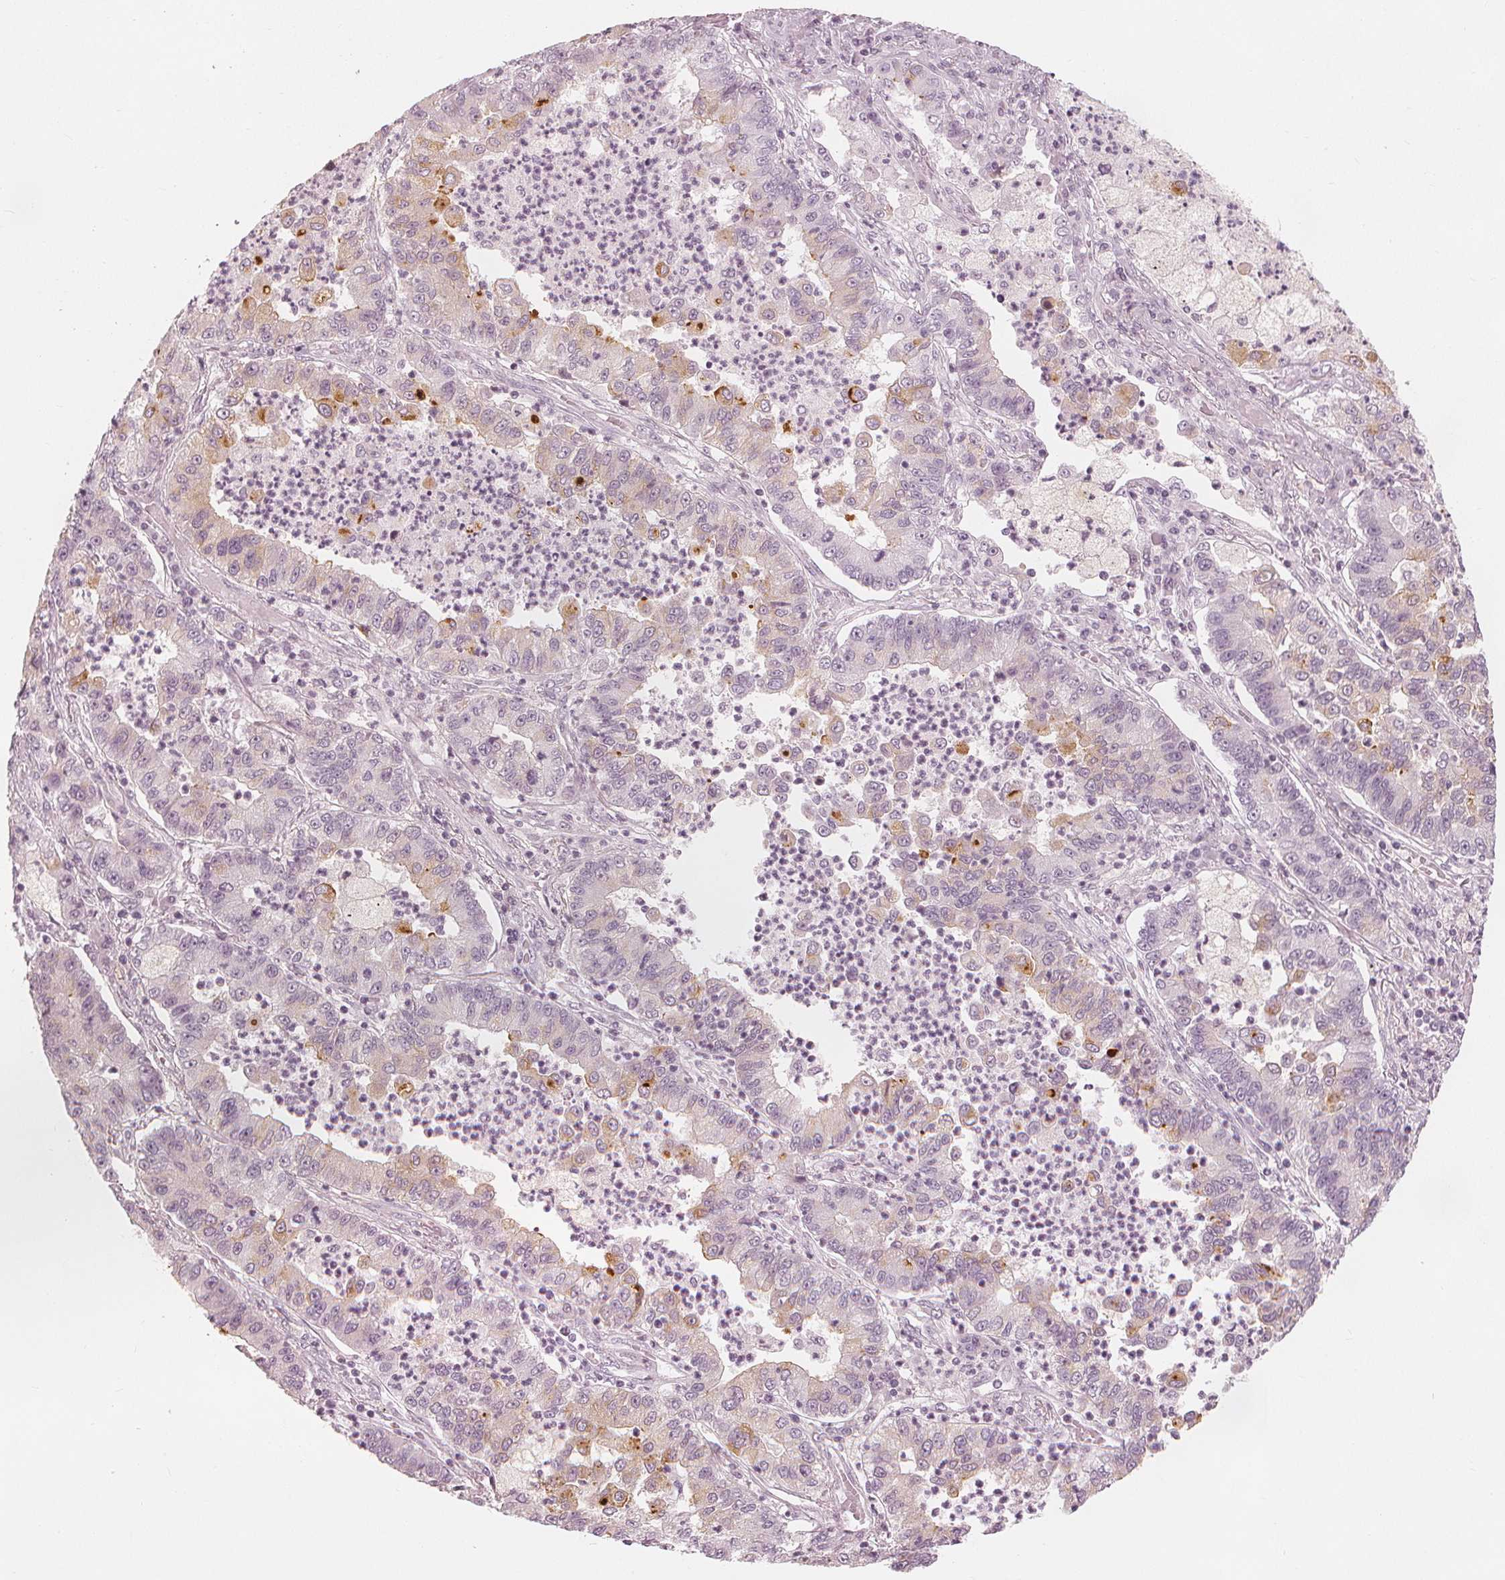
{"staining": {"intensity": "weak", "quantity": "<25%", "location": "cytoplasmic/membranous"}, "tissue": "lung cancer", "cell_type": "Tumor cells", "image_type": "cancer", "snomed": [{"axis": "morphology", "description": "Adenocarcinoma, NOS"}, {"axis": "topography", "description": "Lung"}], "caption": "Photomicrograph shows no protein staining in tumor cells of lung cancer tissue.", "gene": "PAEP", "patient": {"sex": "female", "age": 57}}